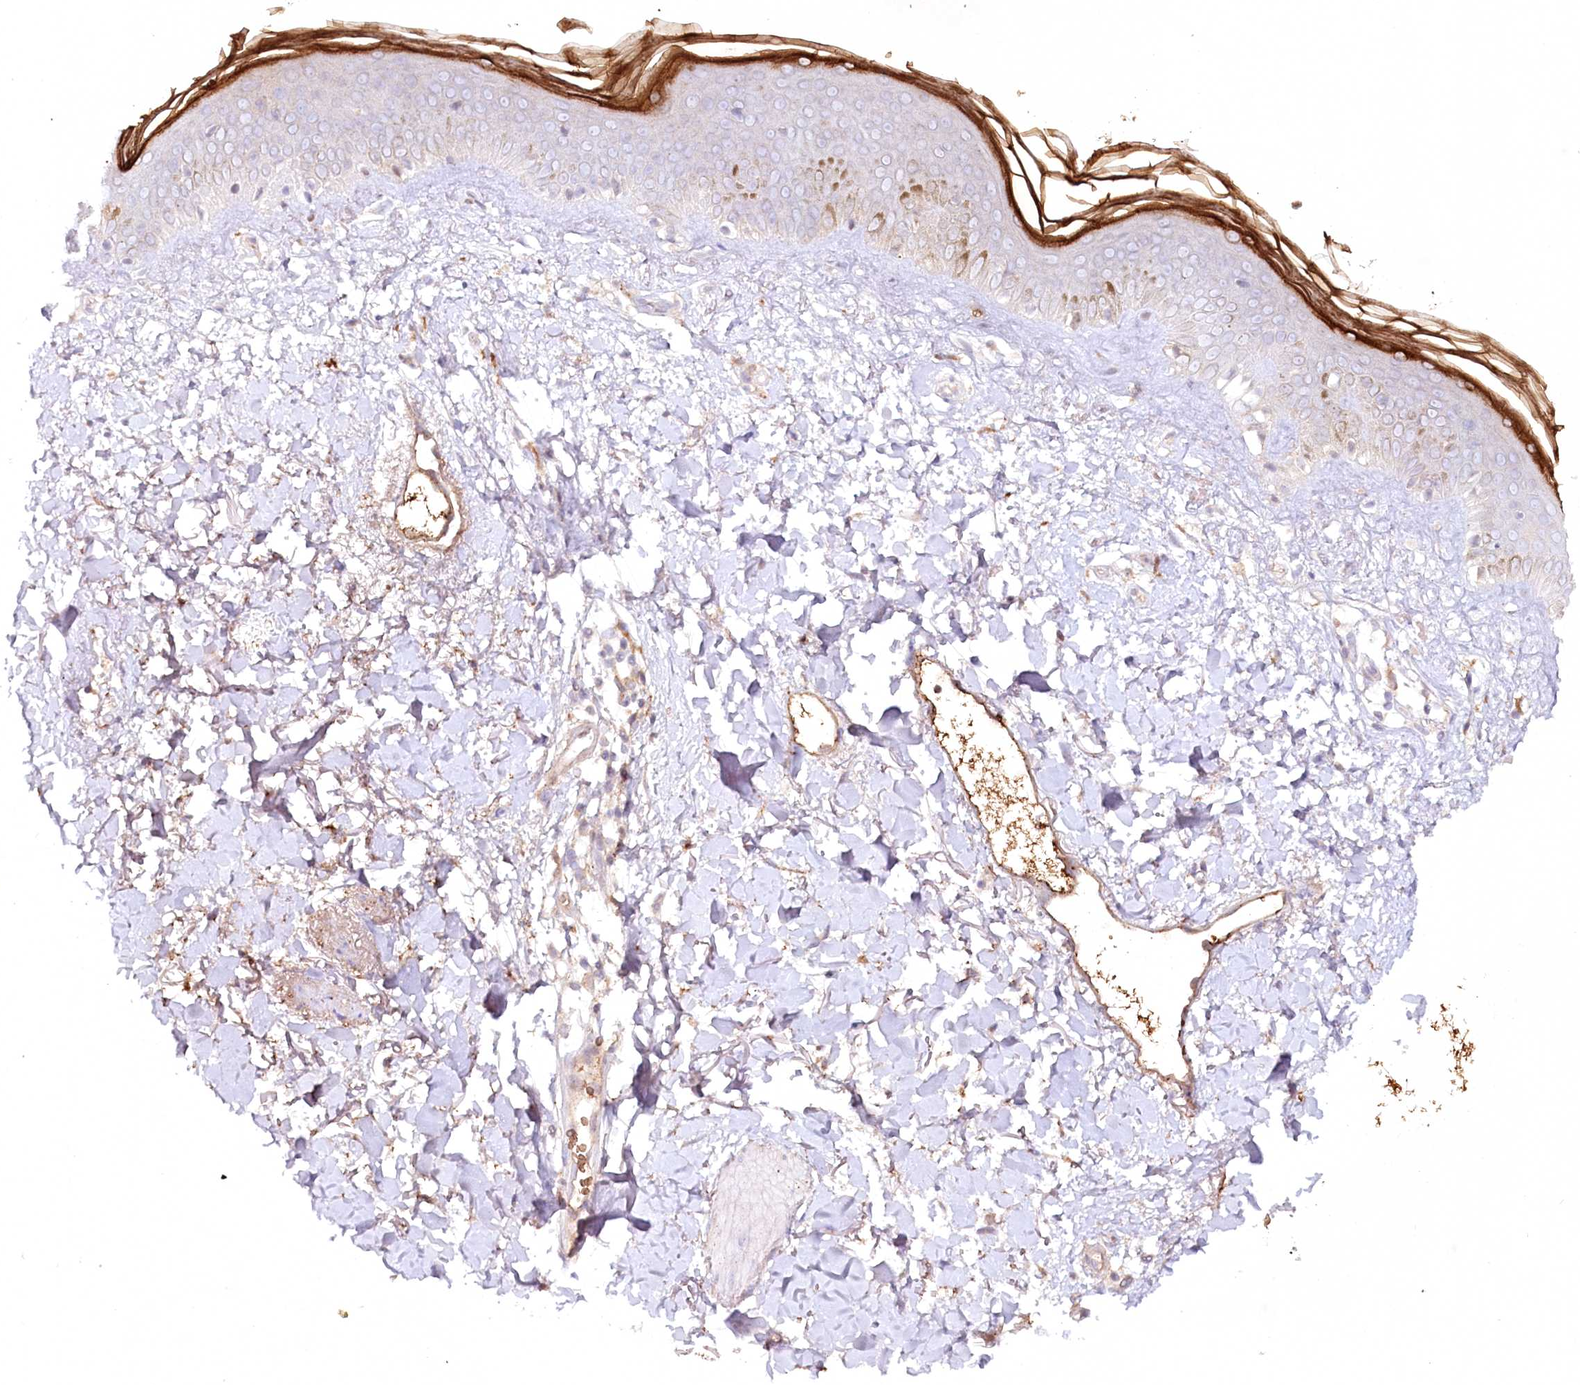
{"staining": {"intensity": "weak", "quantity": "25%-75%", "location": "cytoplasmic/membranous"}, "tissue": "skin", "cell_type": "Fibroblasts", "image_type": "normal", "snomed": [{"axis": "morphology", "description": "Normal tissue, NOS"}, {"axis": "topography", "description": "Skin"}], "caption": "This photomicrograph reveals immunohistochemistry staining of benign human skin, with low weak cytoplasmic/membranous positivity in about 25%-75% of fibroblasts.", "gene": "PSAPL1", "patient": {"sex": "female", "age": 58}}